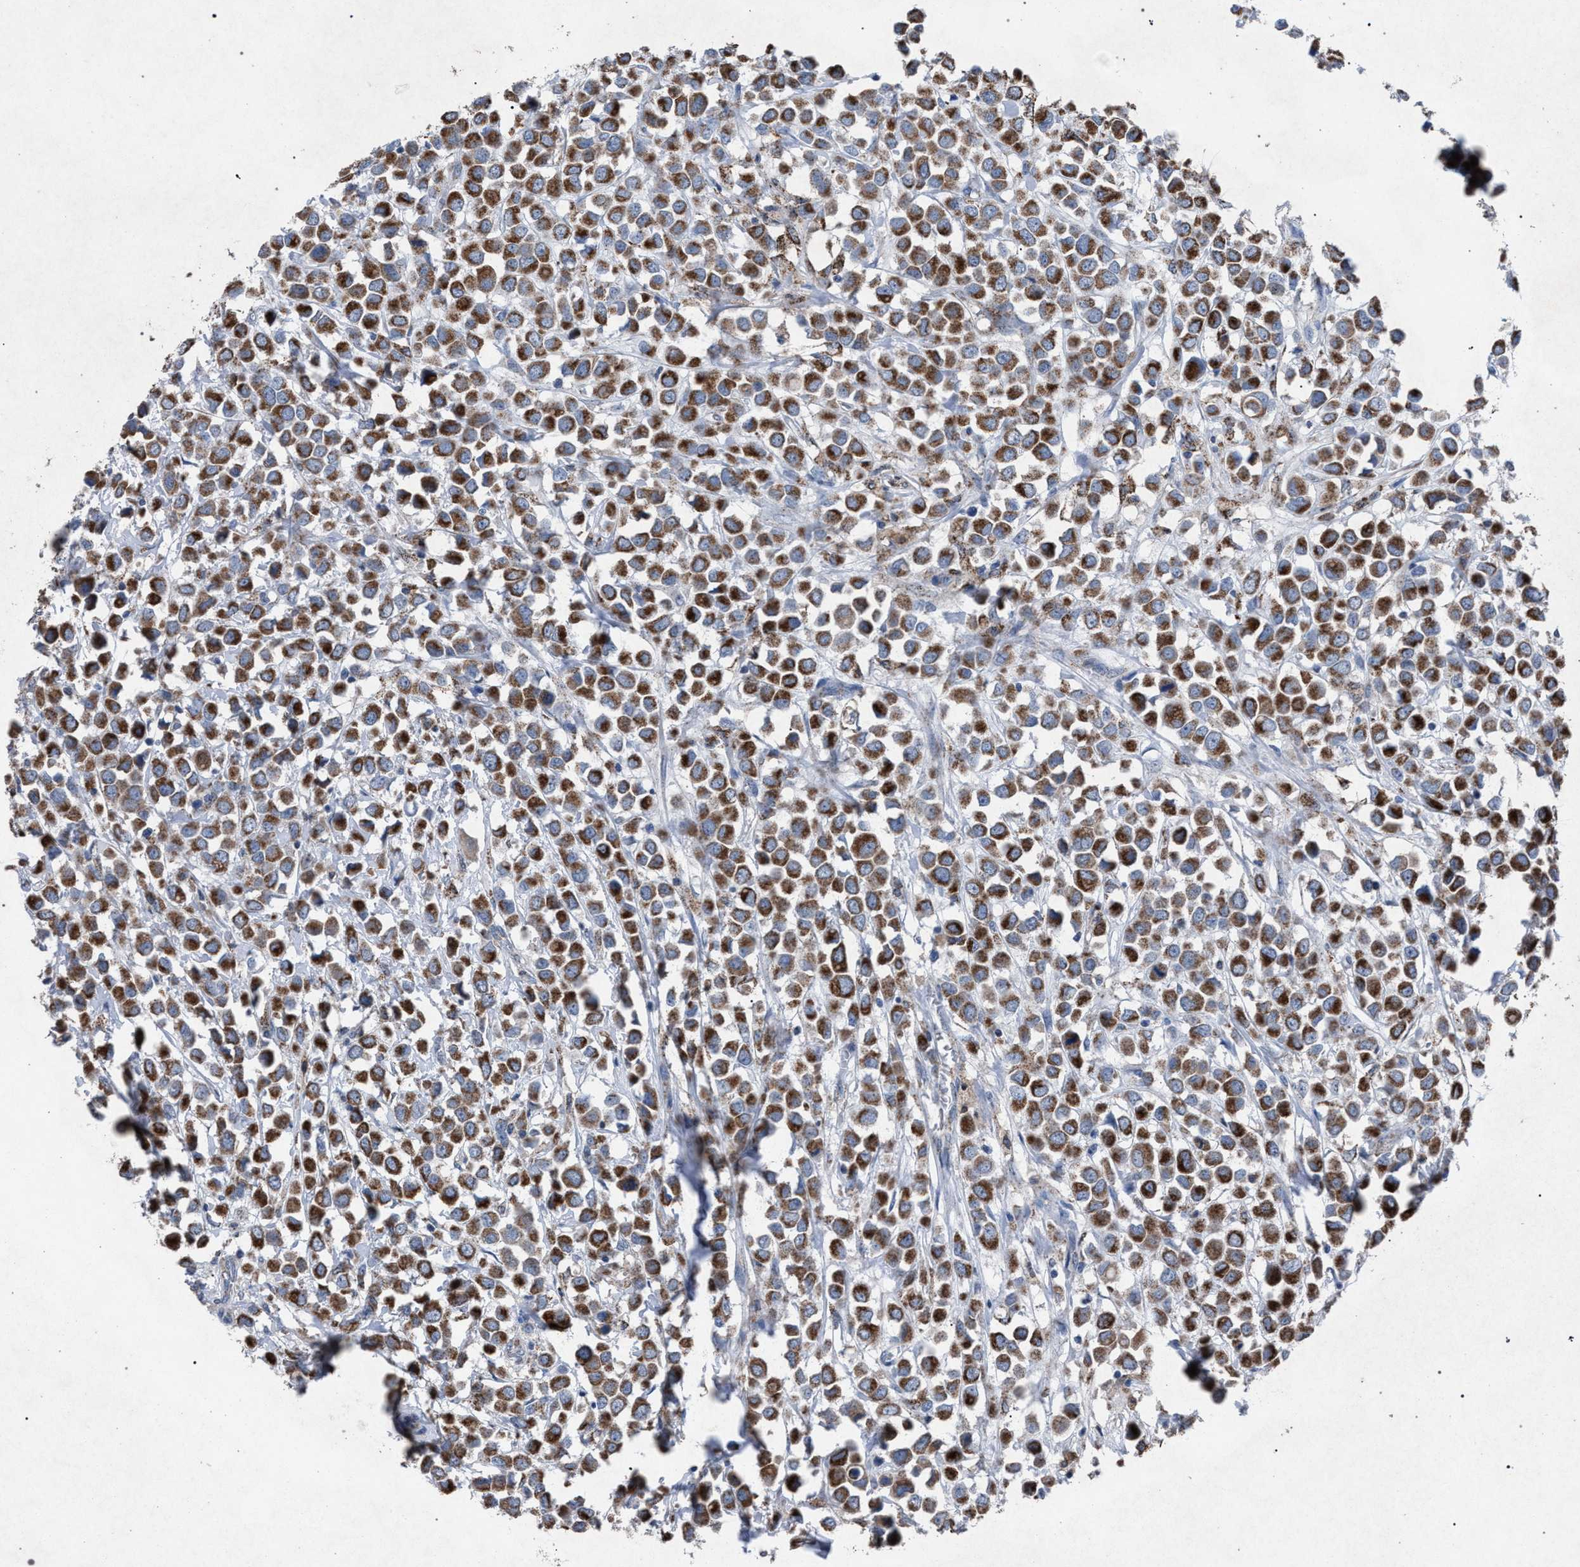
{"staining": {"intensity": "moderate", "quantity": ">75%", "location": "cytoplasmic/membranous"}, "tissue": "breast cancer", "cell_type": "Tumor cells", "image_type": "cancer", "snomed": [{"axis": "morphology", "description": "Duct carcinoma"}, {"axis": "topography", "description": "Breast"}], "caption": "This image displays breast cancer stained with IHC to label a protein in brown. The cytoplasmic/membranous of tumor cells show moderate positivity for the protein. Nuclei are counter-stained blue.", "gene": "HSD17B4", "patient": {"sex": "female", "age": 61}}